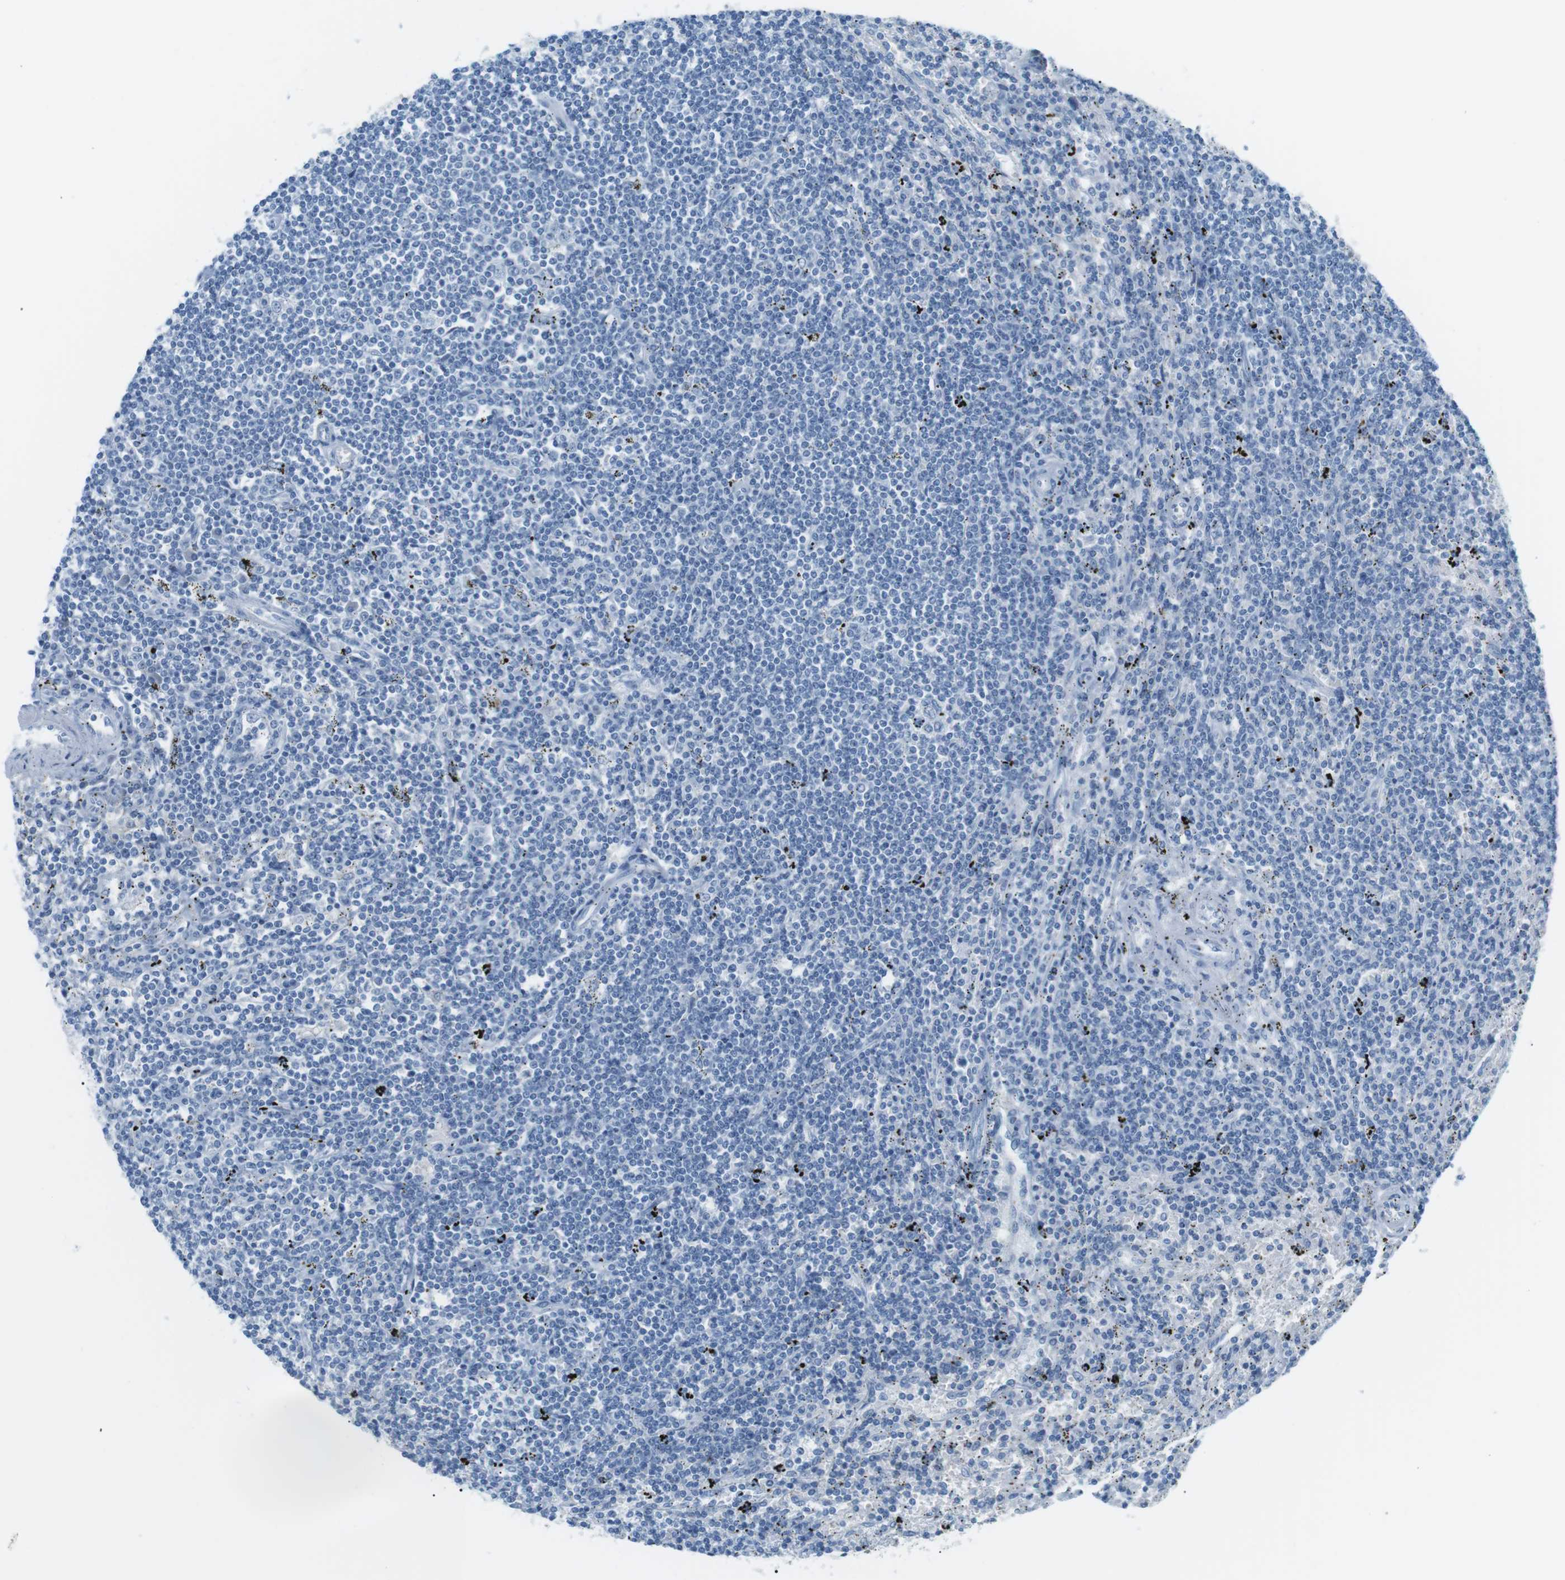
{"staining": {"intensity": "negative", "quantity": "none", "location": "none"}, "tissue": "lymphoma", "cell_type": "Tumor cells", "image_type": "cancer", "snomed": [{"axis": "morphology", "description": "Malignant lymphoma, non-Hodgkin's type, Low grade"}, {"axis": "topography", "description": "Spleen"}], "caption": "A high-resolution image shows IHC staining of malignant lymphoma, non-Hodgkin's type (low-grade), which displays no significant expression in tumor cells.", "gene": "AZGP1", "patient": {"sex": "male", "age": 76}}